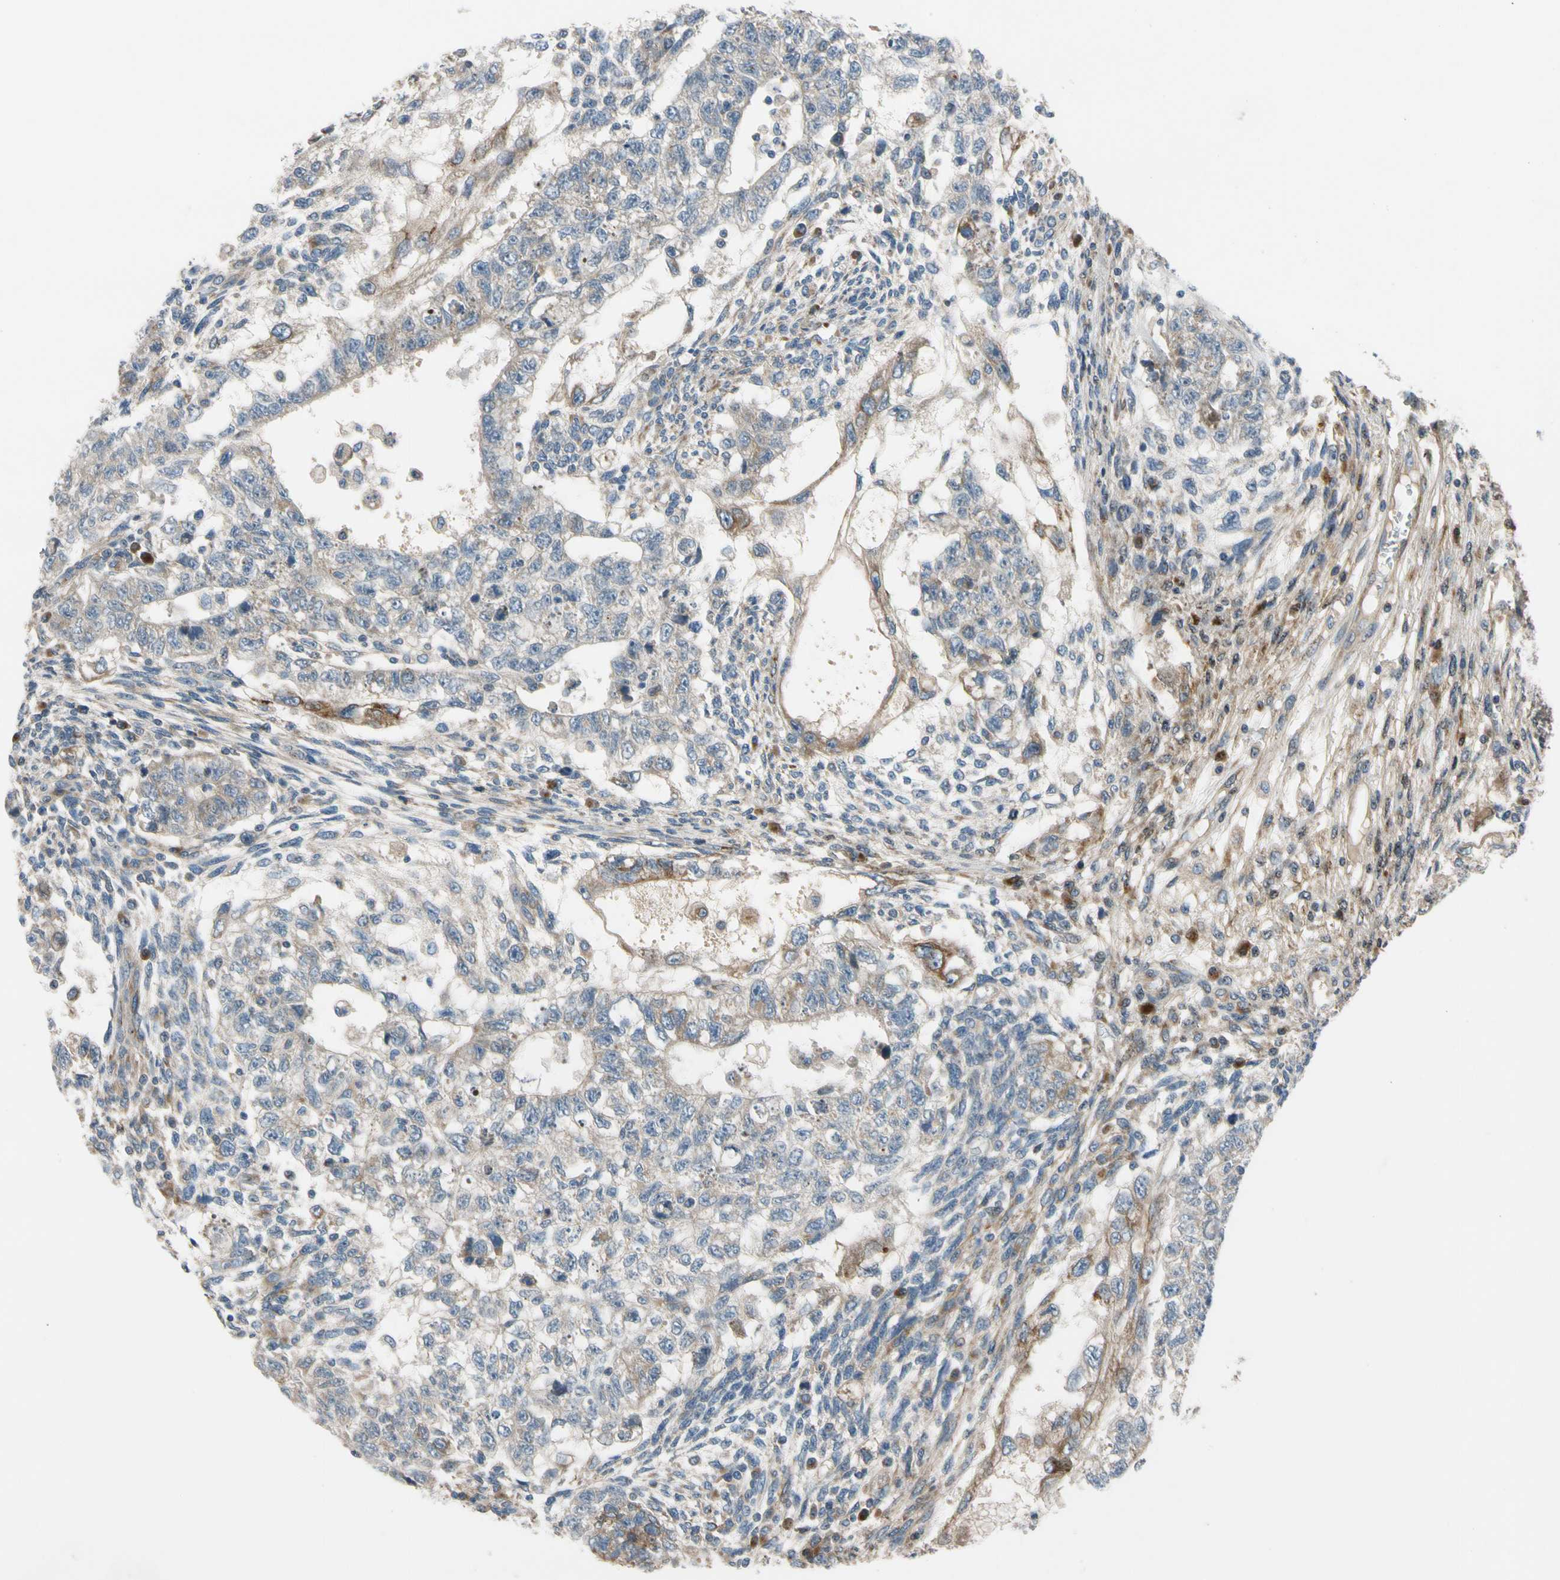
{"staining": {"intensity": "weak", "quantity": ">75%", "location": "cytoplasmic/membranous"}, "tissue": "testis cancer", "cell_type": "Tumor cells", "image_type": "cancer", "snomed": [{"axis": "morphology", "description": "Normal tissue, NOS"}, {"axis": "morphology", "description": "Carcinoma, Embryonal, NOS"}, {"axis": "topography", "description": "Testis"}], "caption": "Human embryonal carcinoma (testis) stained for a protein (brown) demonstrates weak cytoplasmic/membranous positive positivity in about >75% of tumor cells.", "gene": "MST1R", "patient": {"sex": "male", "age": 36}}